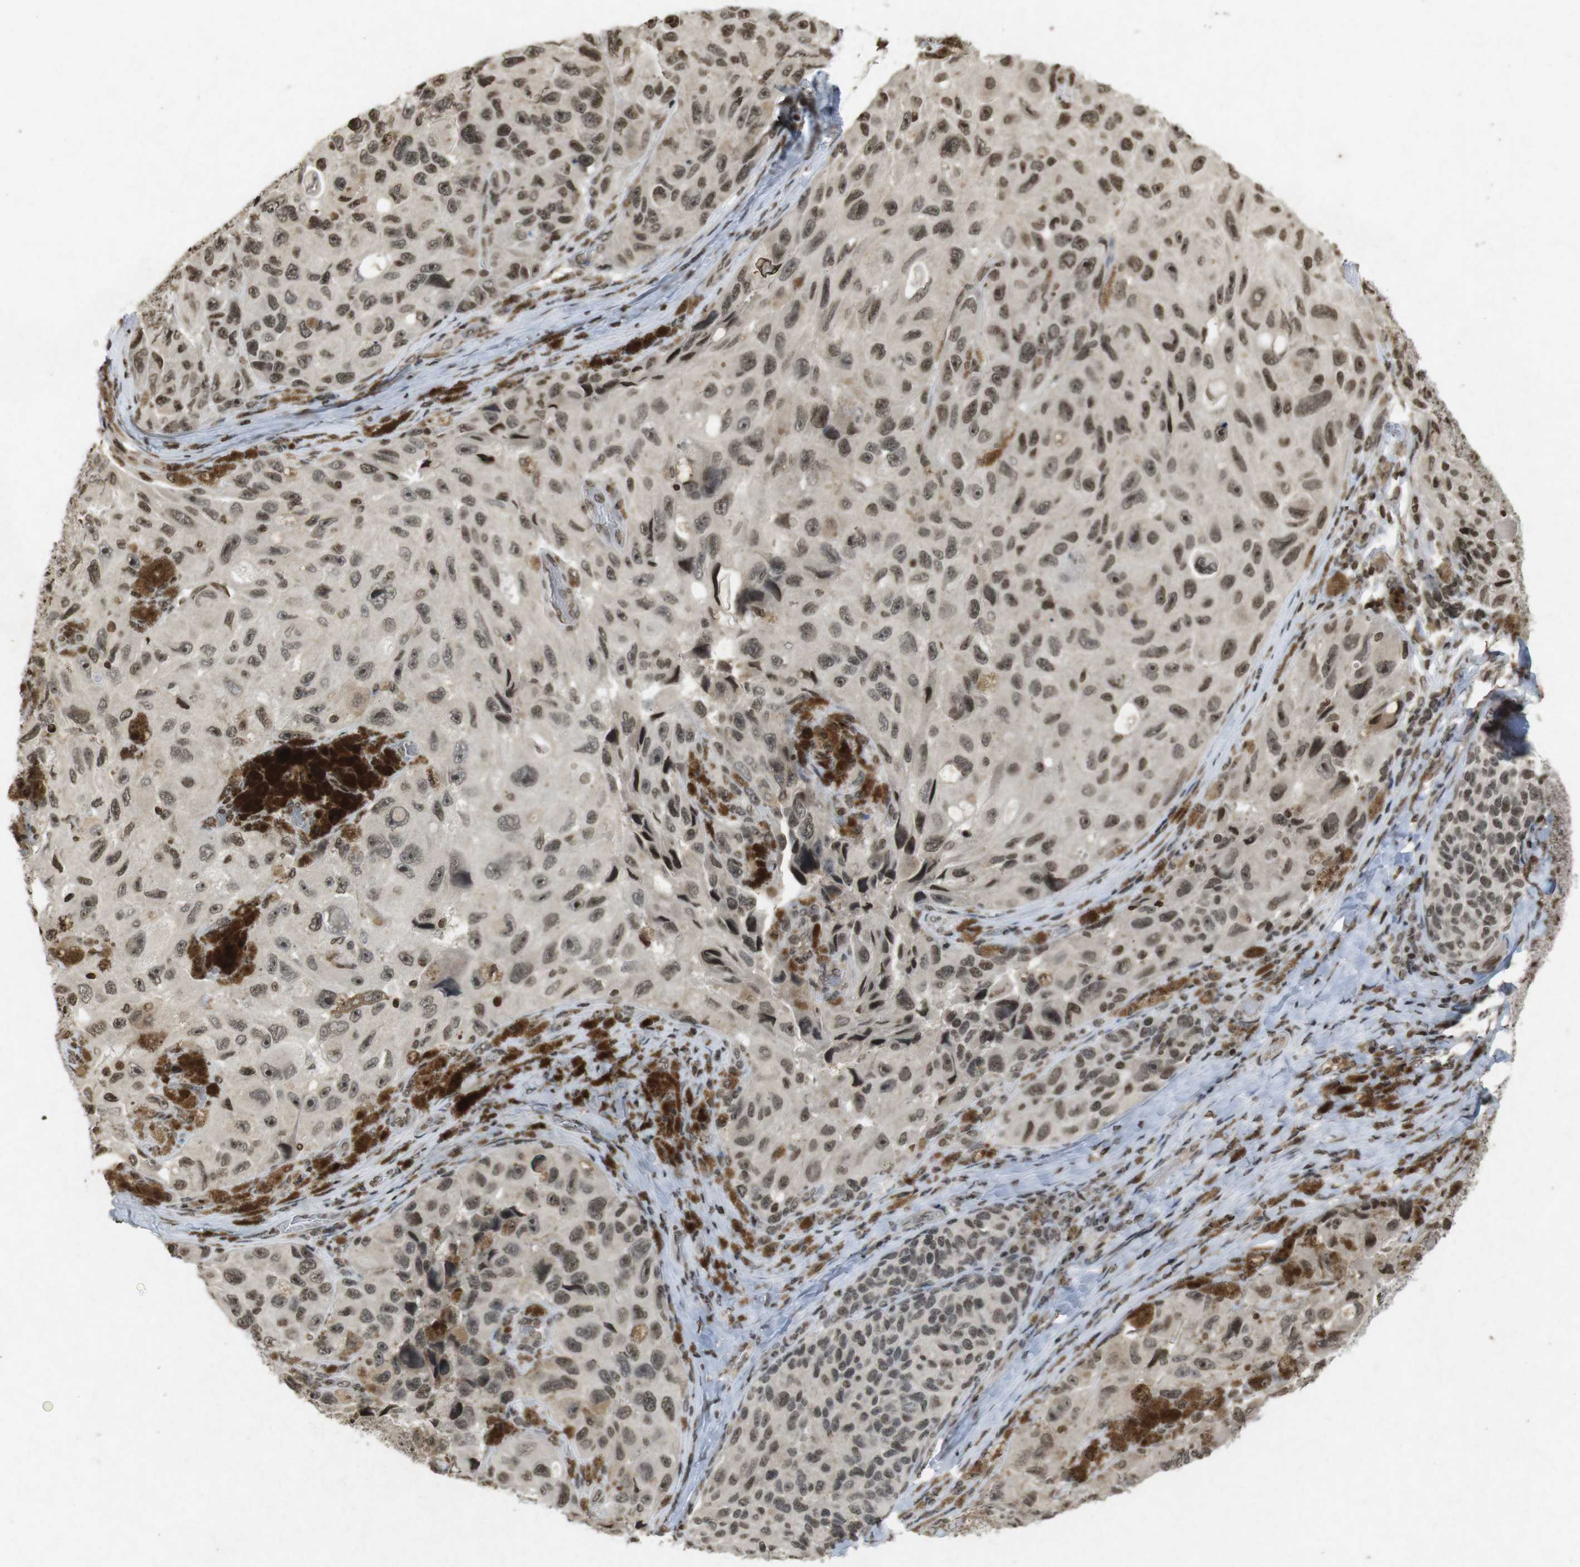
{"staining": {"intensity": "moderate", "quantity": "25%-75%", "location": "cytoplasmic/membranous,nuclear"}, "tissue": "melanoma", "cell_type": "Tumor cells", "image_type": "cancer", "snomed": [{"axis": "morphology", "description": "Malignant melanoma, NOS"}, {"axis": "topography", "description": "Skin"}], "caption": "The photomicrograph reveals staining of malignant melanoma, revealing moderate cytoplasmic/membranous and nuclear protein expression (brown color) within tumor cells.", "gene": "FOXA3", "patient": {"sex": "female", "age": 73}}